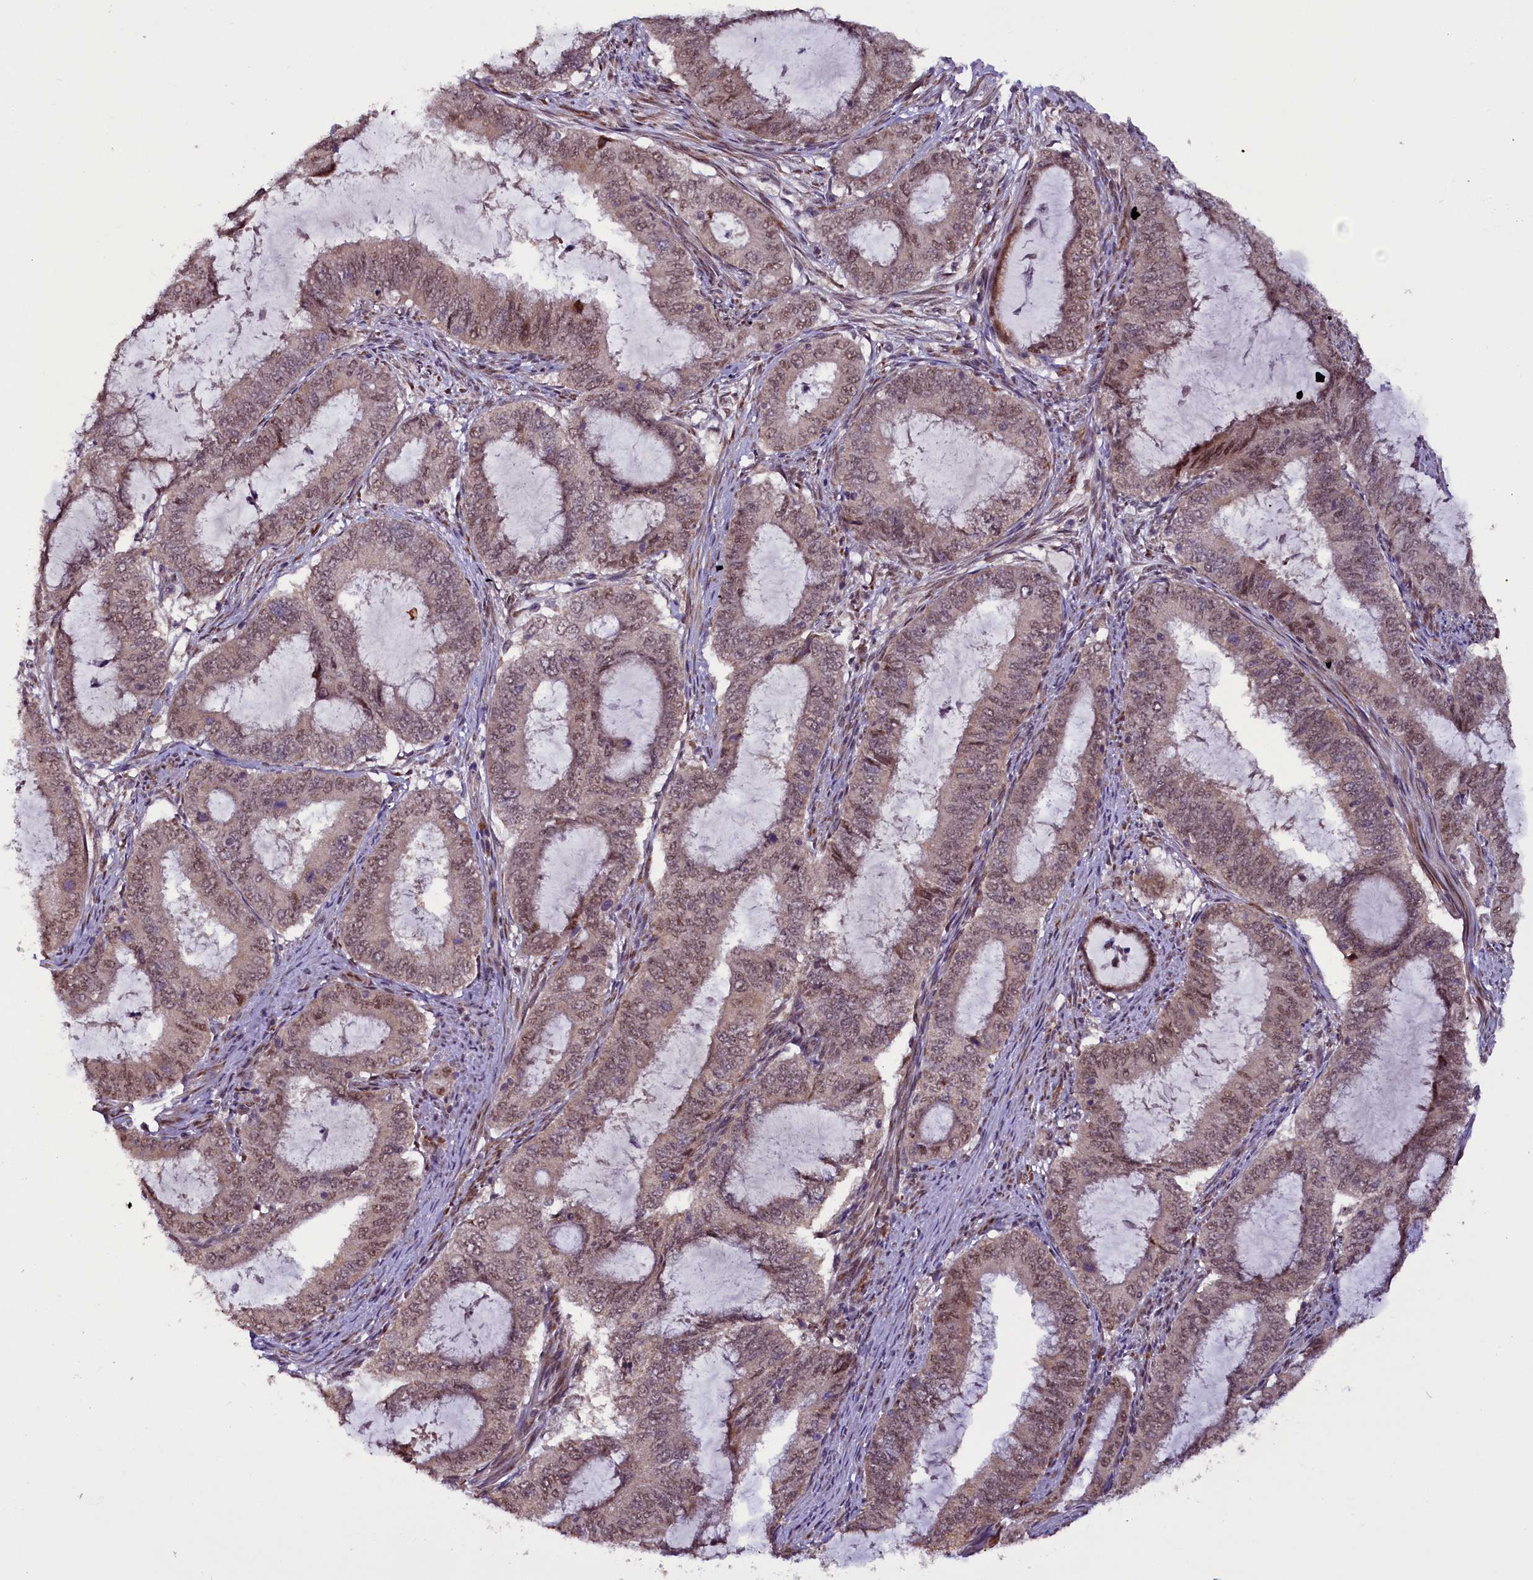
{"staining": {"intensity": "weak", "quantity": ">75%", "location": "nuclear"}, "tissue": "endometrial cancer", "cell_type": "Tumor cells", "image_type": "cancer", "snomed": [{"axis": "morphology", "description": "Adenocarcinoma, NOS"}, {"axis": "topography", "description": "Endometrium"}], "caption": "Immunohistochemical staining of endometrial cancer (adenocarcinoma) displays weak nuclear protein staining in about >75% of tumor cells.", "gene": "RPUSD2", "patient": {"sex": "female", "age": 51}}